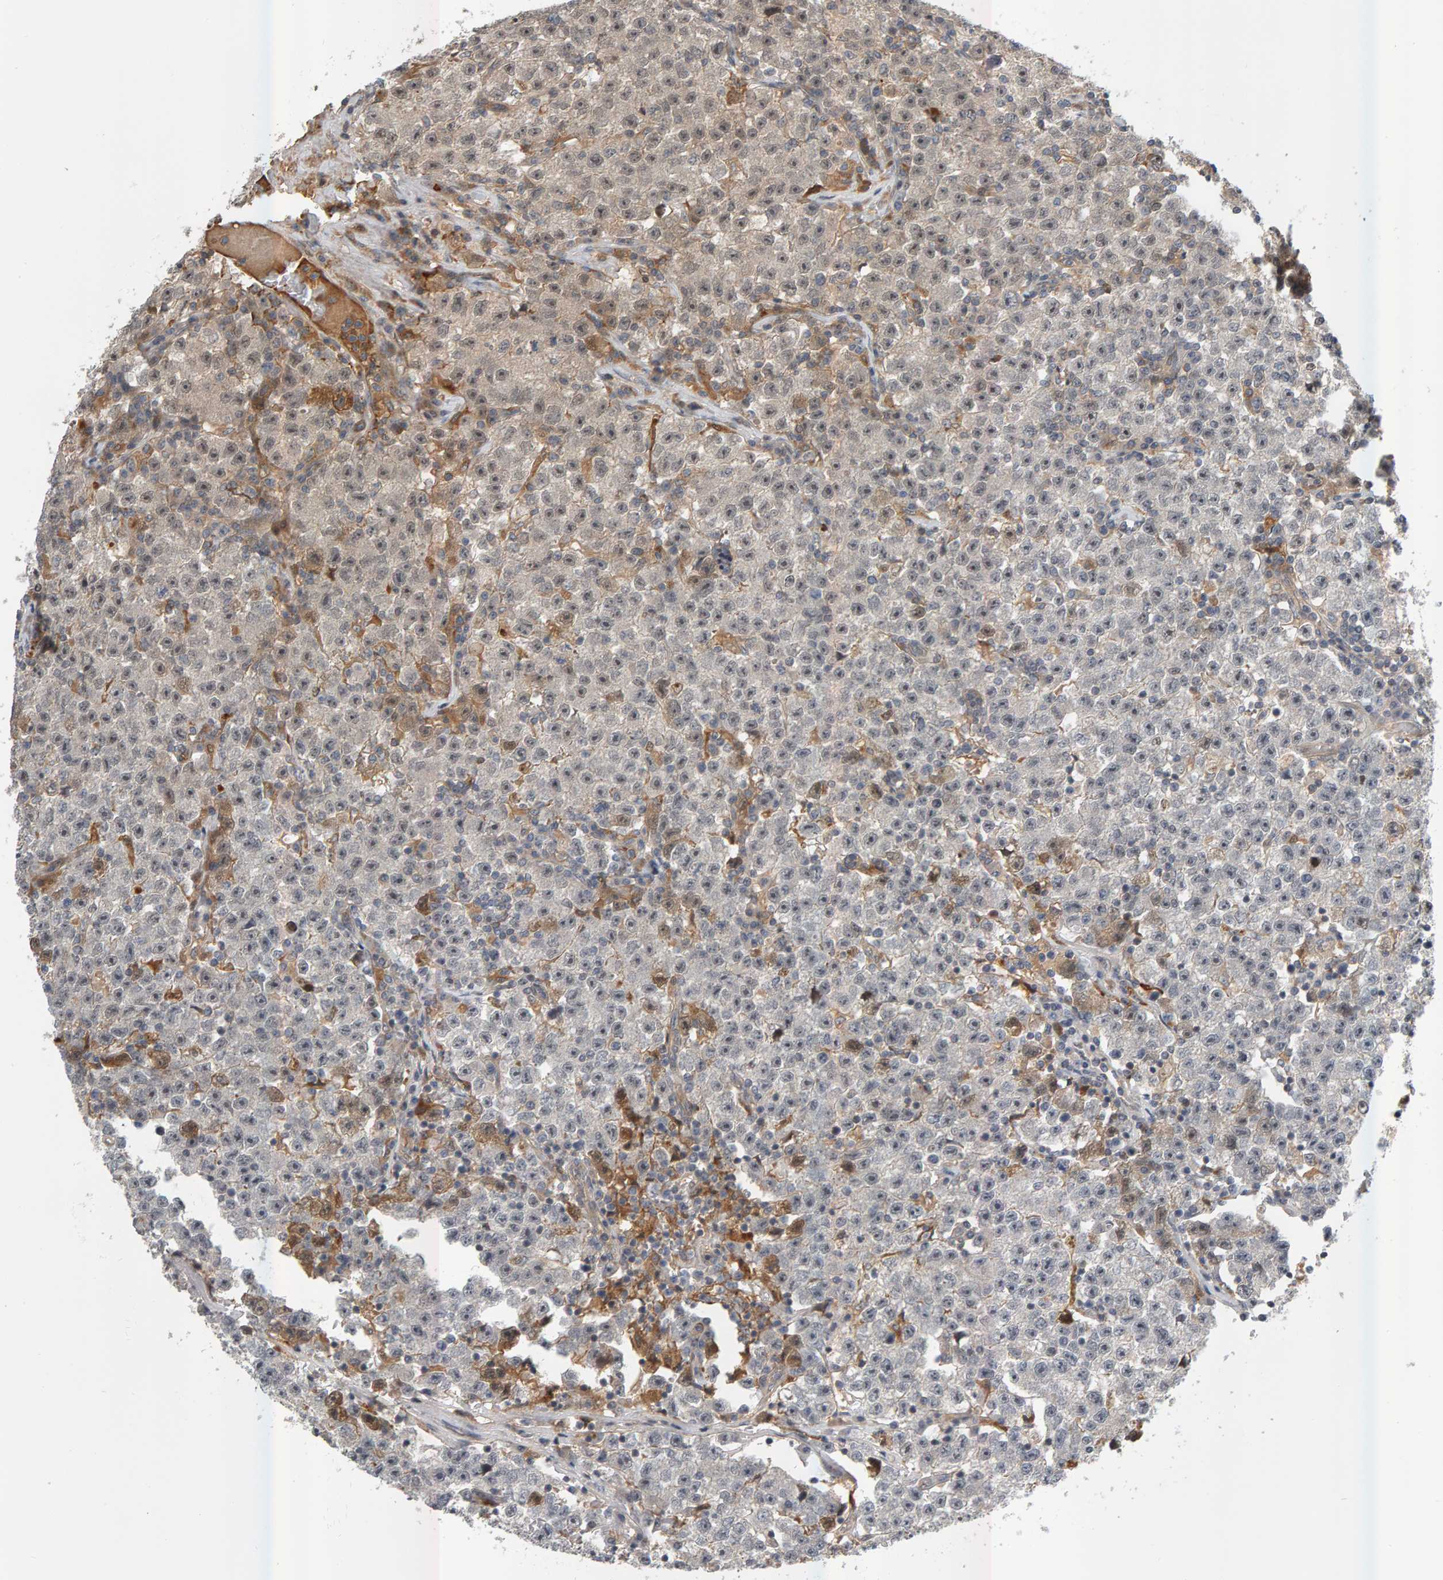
{"staining": {"intensity": "weak", "quantity": "<25%", "location": "nuclear"}, "tissue": "testis cancer", "cell_type": "Tumor cells", "image_type": "cancer", "snomed": [{"axis": "morphology", "description": "Seminoma, NOS"}, {"axis": "topography", "description": "Testis"}], "caption": "Tumor cells are negative for brown protein staining in testis cancer (seminoma).", "gene": "ZNF160", "patient": {"sex": "male", "age": 22}}